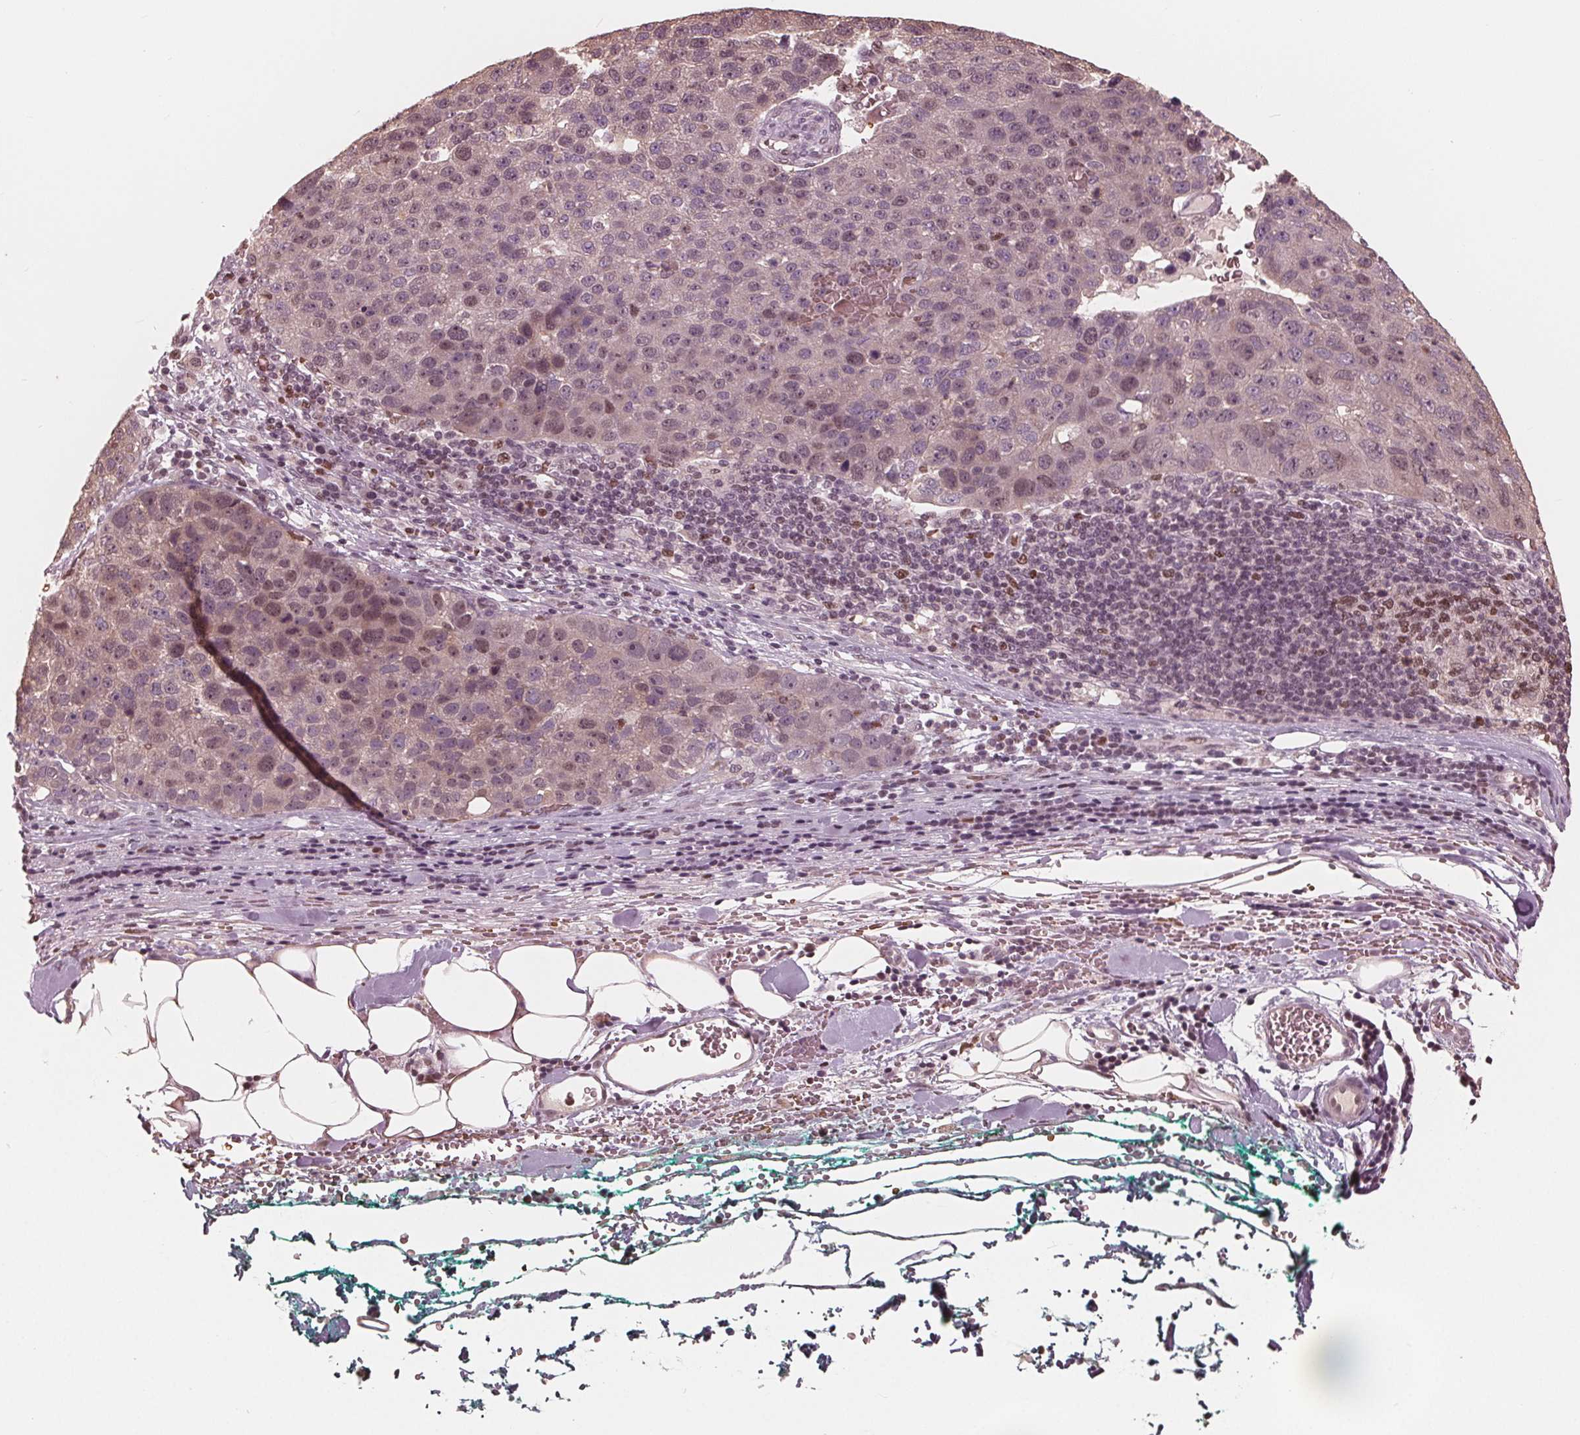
{"staining": {"intensity": "weak", "quantity": "<25%", "location": "nuclear"}, "tissue": "pancreatic cancer", "cell_type": "Tumor cells", "image_type": "cancer", "snomed": [{"axis": "morphology", "description": "Adenocarcinoma, NOS"}, {"axis": "topography", "description": "Pancreas"}], "caption": "Photomicrograph shows no significant protein positivity in tumor cells of pancreatic cancer (adenocarcinoma).", "gene": "HIRIP3", "patient": {"sex": "female", "age": 61}}